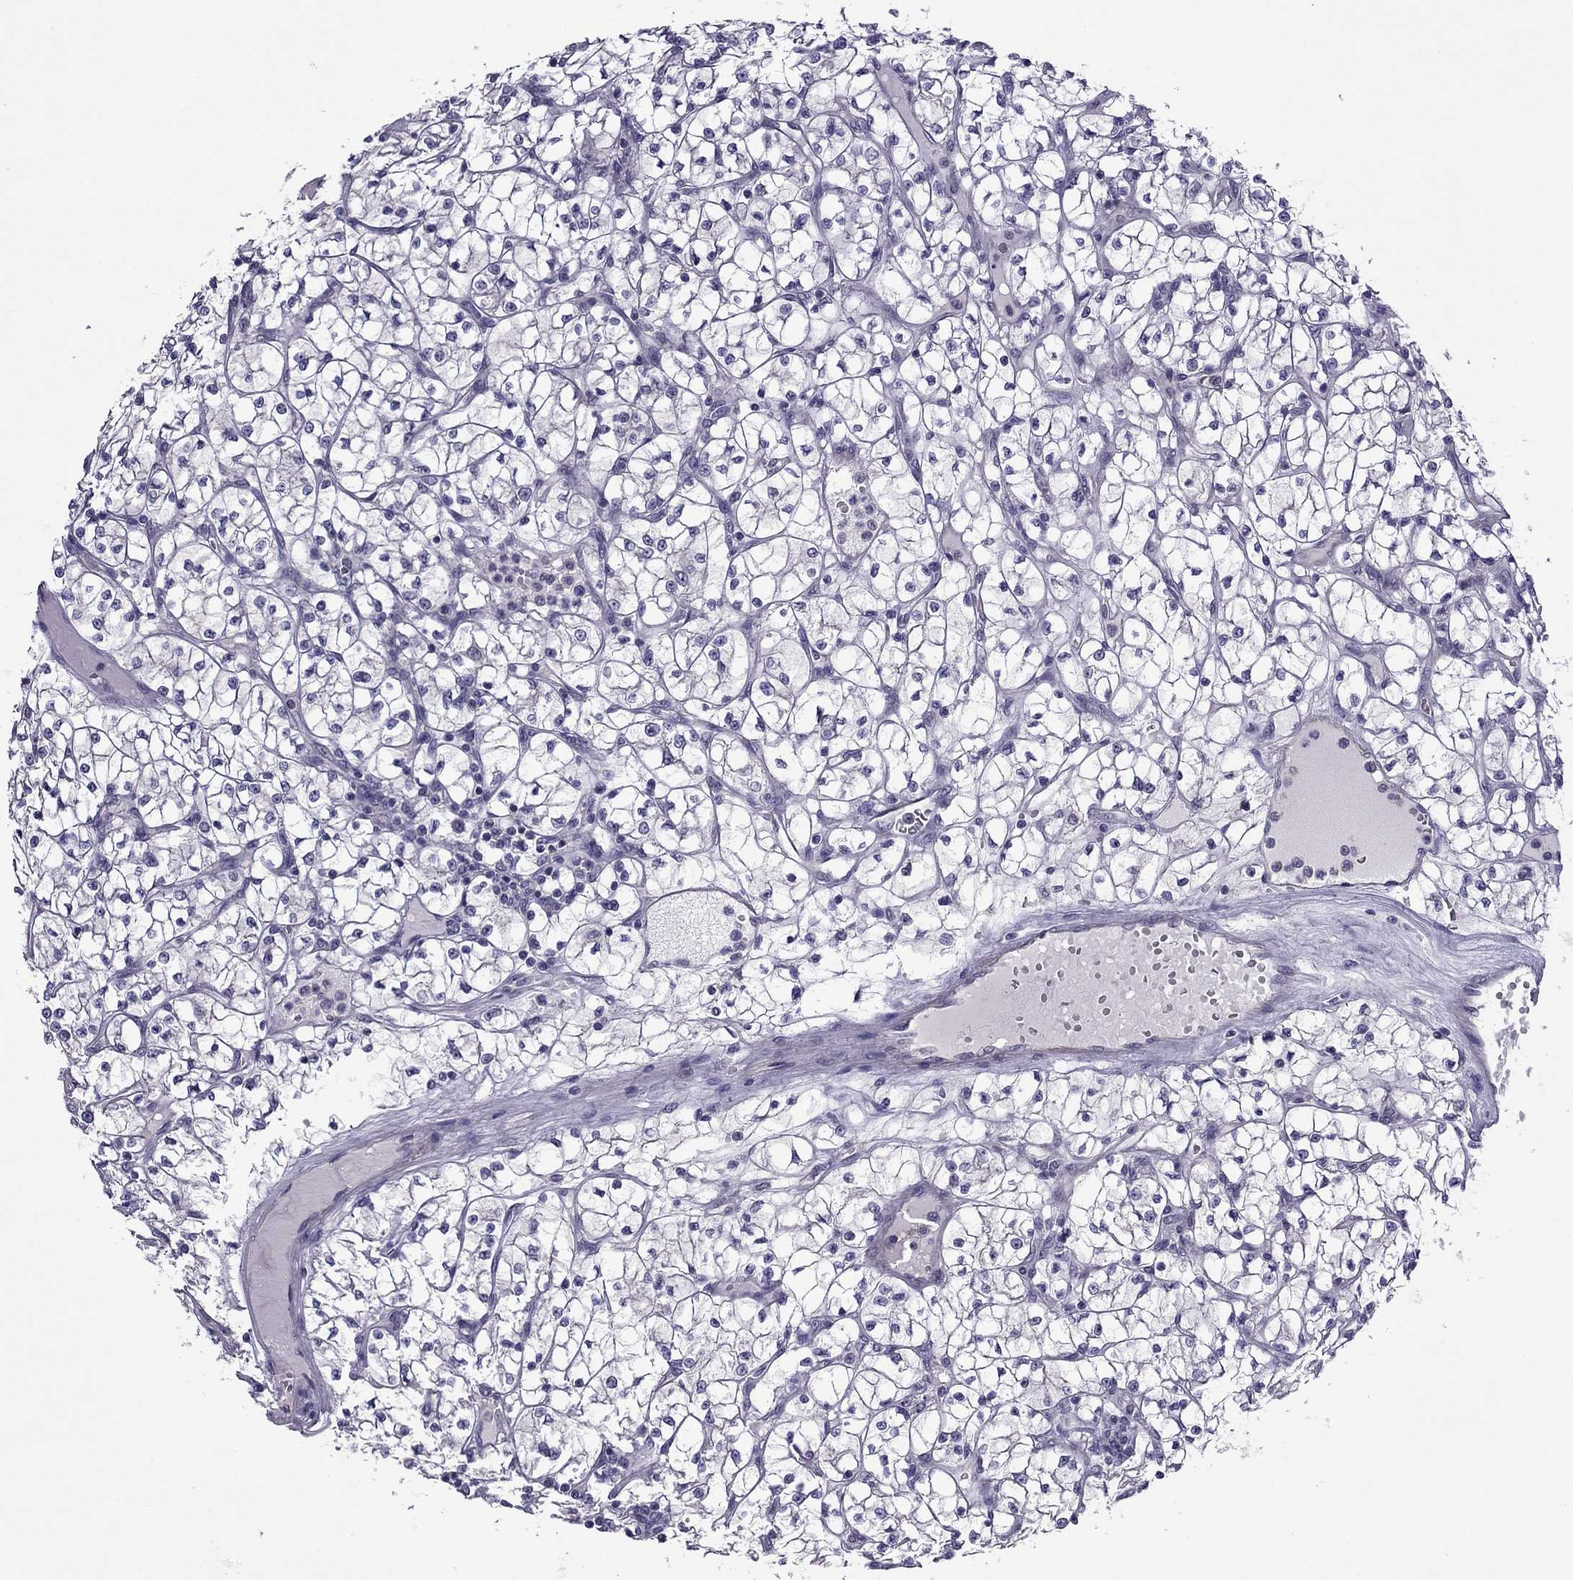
{"staining": {"intensity": "negative", "quantity": "none", "location": "none"}, "tissue": "renal cancer", "cell_type": "Tumor cells", "image_type": "cancer", "snomed": [{"axis": "morphology", "description": "Adenocarcinoma, NOS"}, {"axis": "topography", "description": "Kidney"}], "caption": "Immunohistochemistry of renal cancer (adenocarcinoma) displays no staining in tumor cells.", "gene": "SLC16A8", "patient": {"sex": "female", "age": 64}}